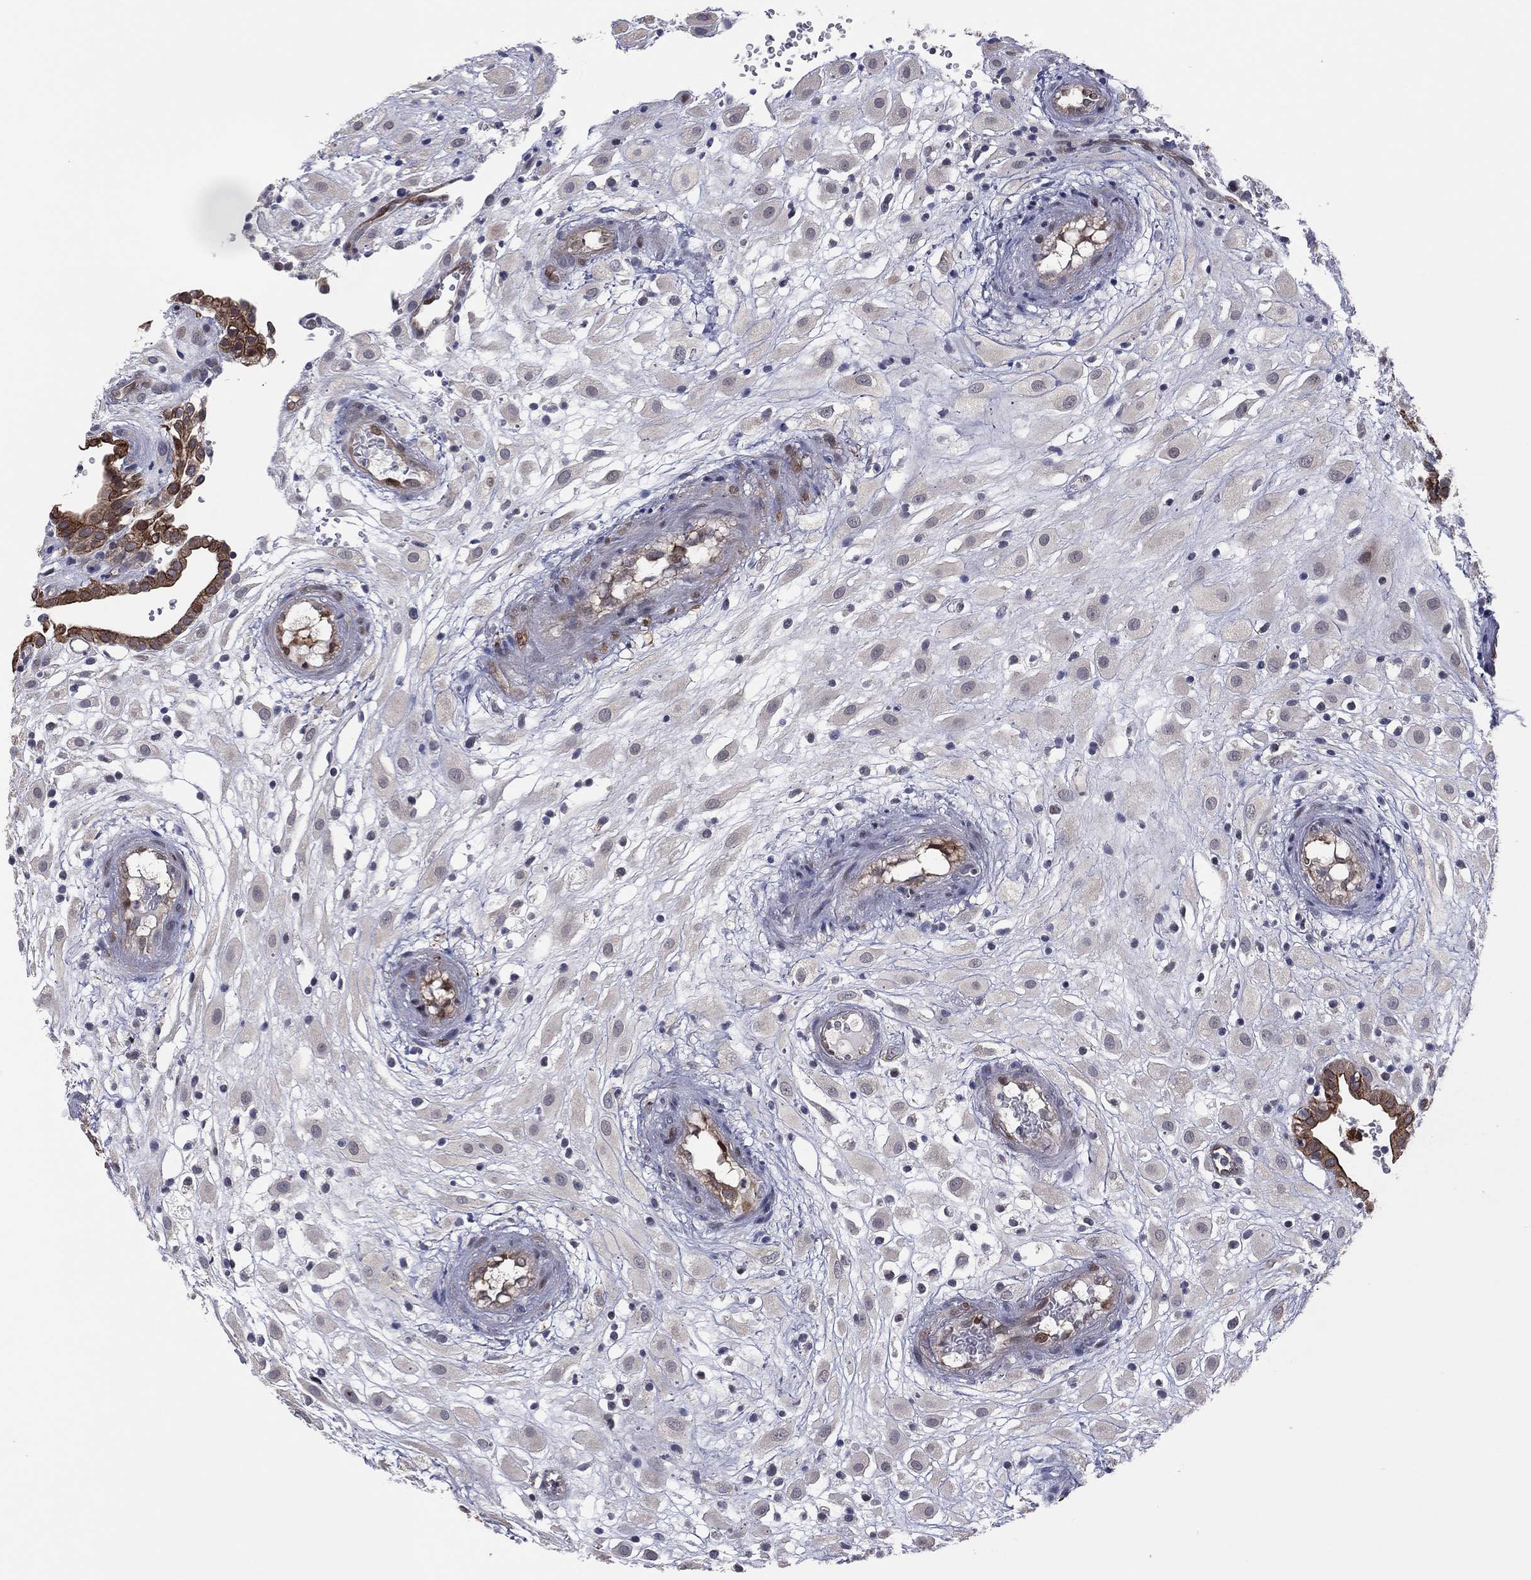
{"staining": {"intensity": "negative", "quantity": "none", "location": "none"}, "tissue": "placenta", "cell_type": "Decidual cells", "image_type": "normal", "snomed": [{"axis": "morphology", "description": "Normal tissue, NOS"}, {"axis": "topography", "description": "Placenta"}], "caption": "Photomicrograph shows no significant protein staining in decidual cells of normal placenta. (DAB IHC with hematoxylin counter stain).", "gene": "SNCG", "patient": {"sex": "female", "age": 24}}